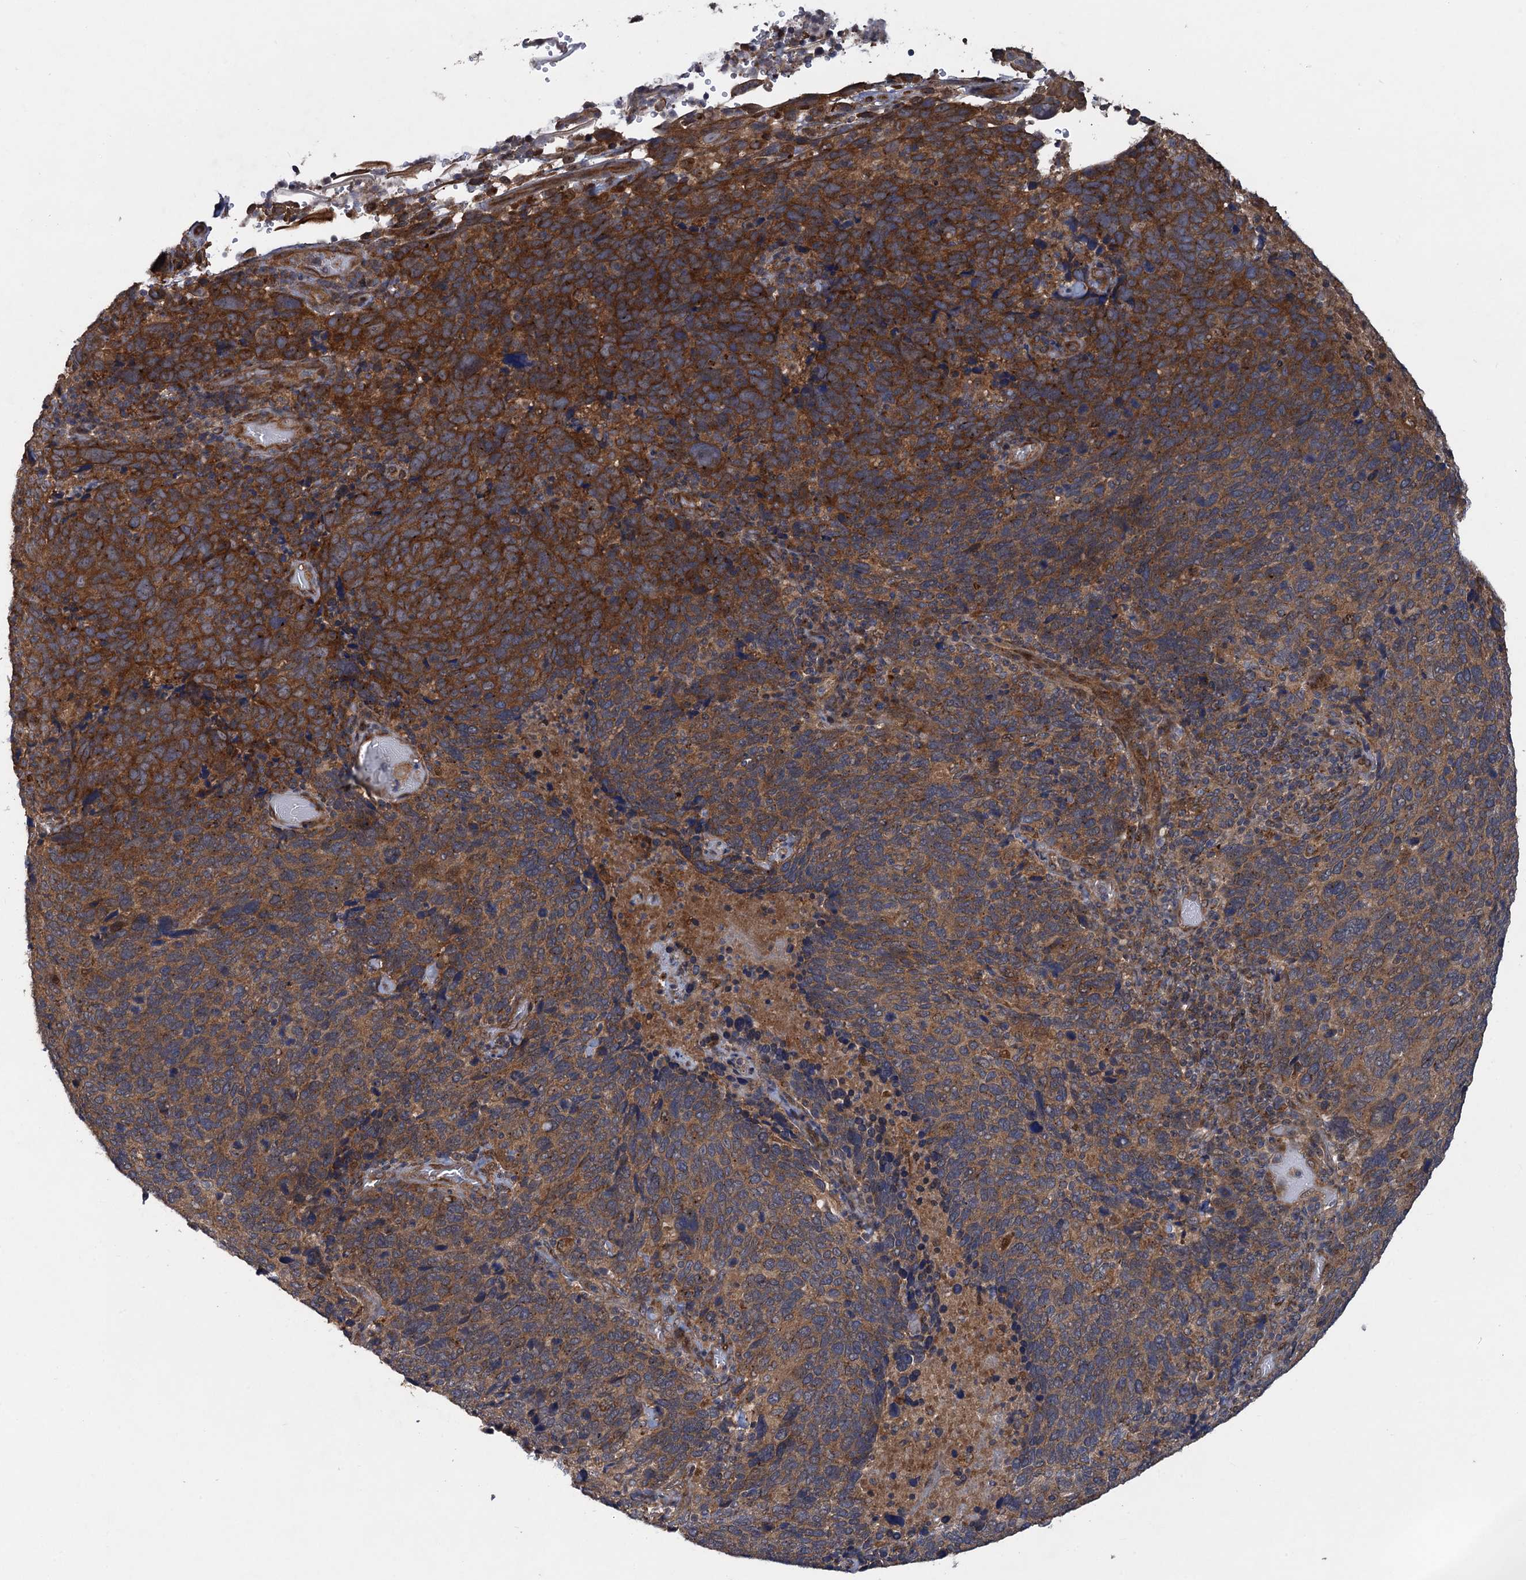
{"staining": {"intensity": "strong", "quantity": "<25%", "location": "cytoplasmic/membranous"}, "tissue": "cervical cancer", "cell_type": "Tumor cells", "image_type": "cancer", "snomed": [{"axis": "morphology", "description": "Squamous cell carcinoma, NOS"}, {"axis": "topography", "description": "Cervix"}], "caption": "There is medium levels of strong cytoplasmic/membranous expression in tumor cells of cervical cancer, as demonstrated by immunohistochemical staining (brown color).", "gene": "HAUS1", "patient": {"sex": "female", "age": 41}}